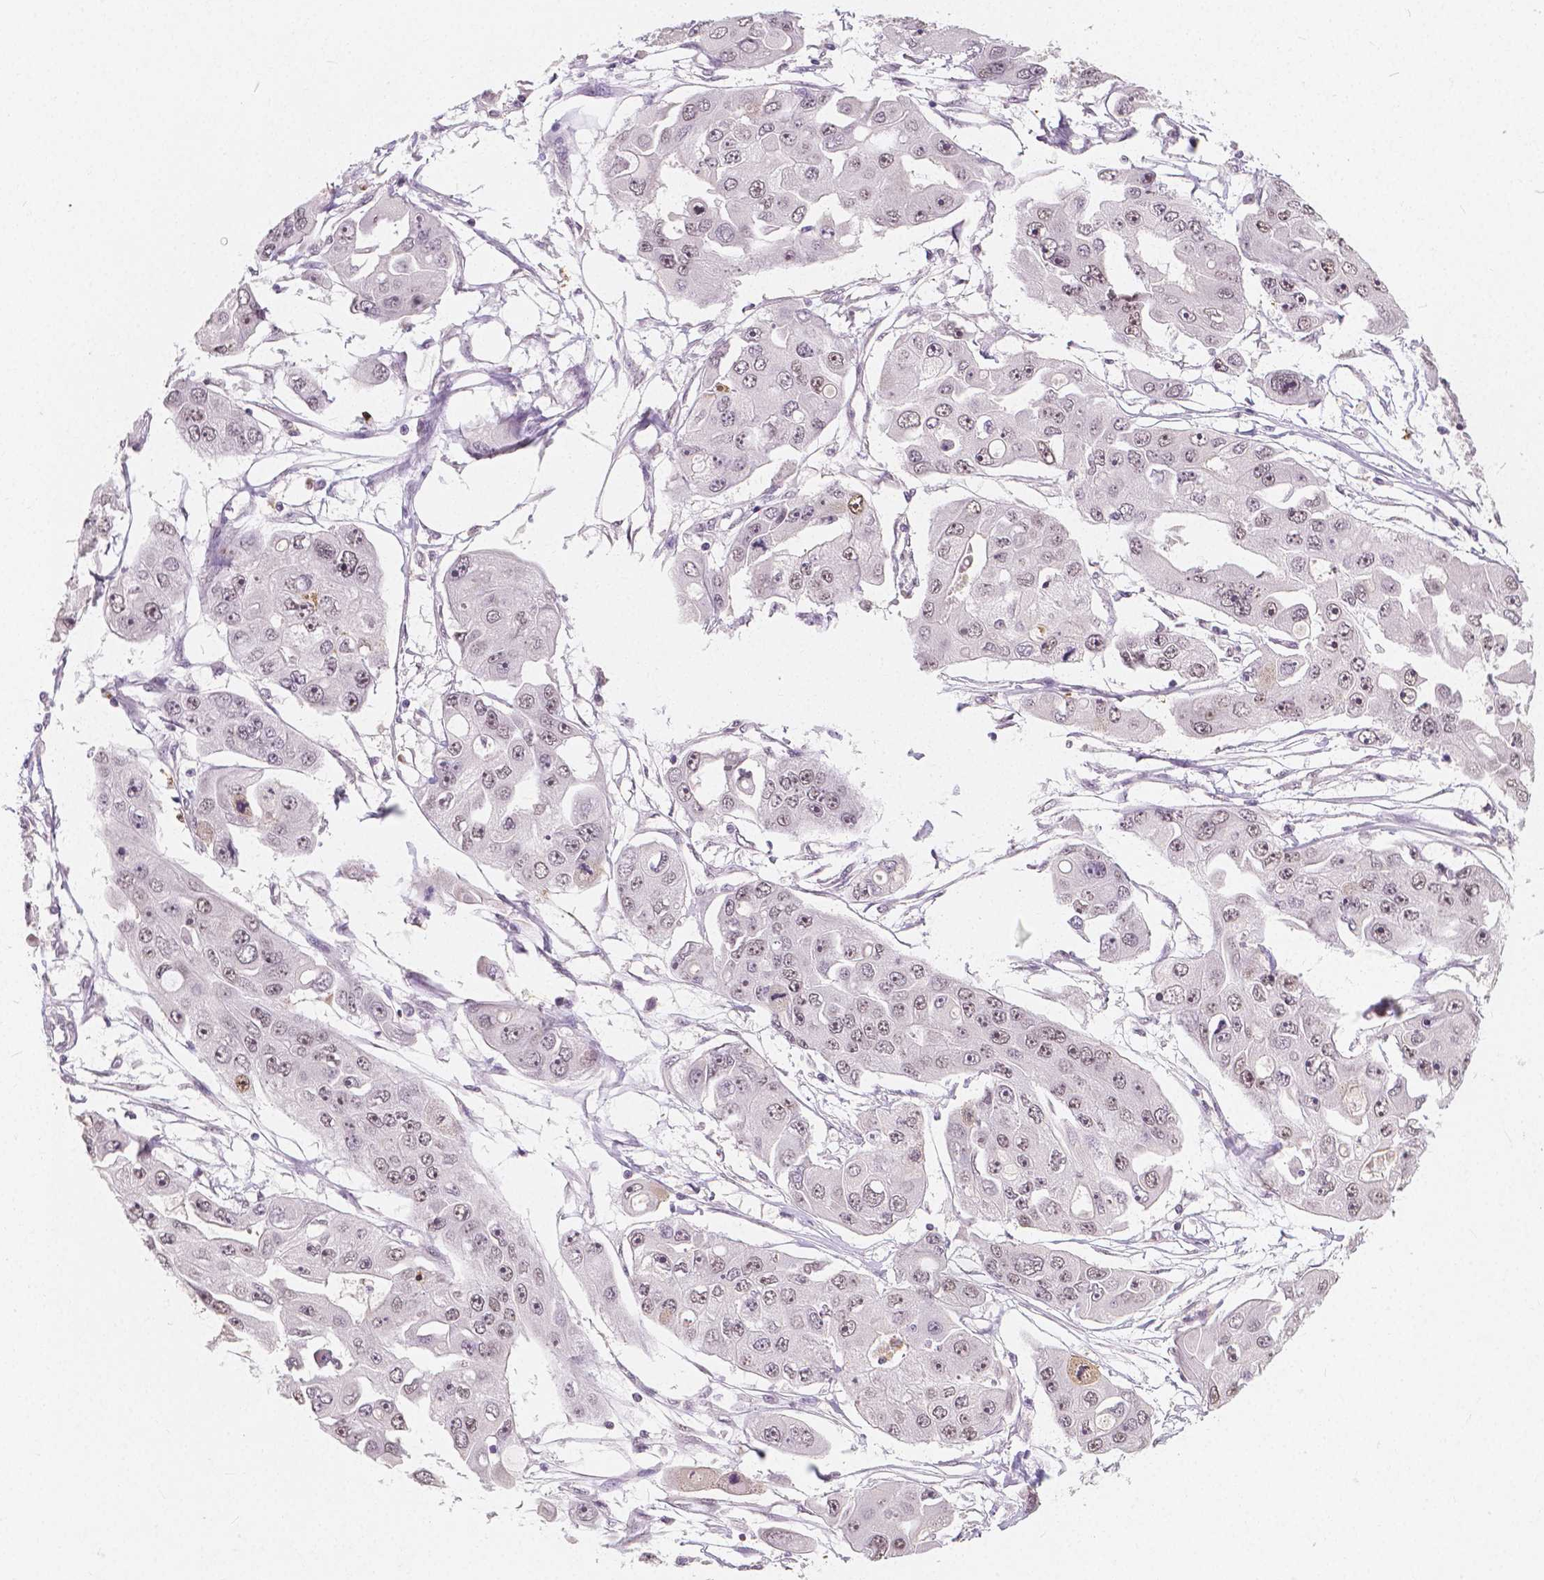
{"staining": {"intensity": "moderate", "quantity": "<25%", "location": "nuclear"}, "tissue": "ovarian cancer", "cell_type": "Tumor cells", "image_type": "cancer", "snomed": [{"axis": "morphology", "description": "Cystadenocarcinoma, serous, NOS"}, {"axis": "topography", "description": "Ovary"}], "caption": "Immunohistochemical staining of human ovarian cancer (serous cystadenocarcinoma) reveals moderate nuclear protein positivity in about <25% of tumor cells. The protein of interest is stained brown, and the nuclei are stained in blue (DAB (3,3'-diaminobenzidine) IHC with brightfield microscopy, high magnification).", "gene": "NOLC1", "patient": {"sex": "female", "age": 56}}